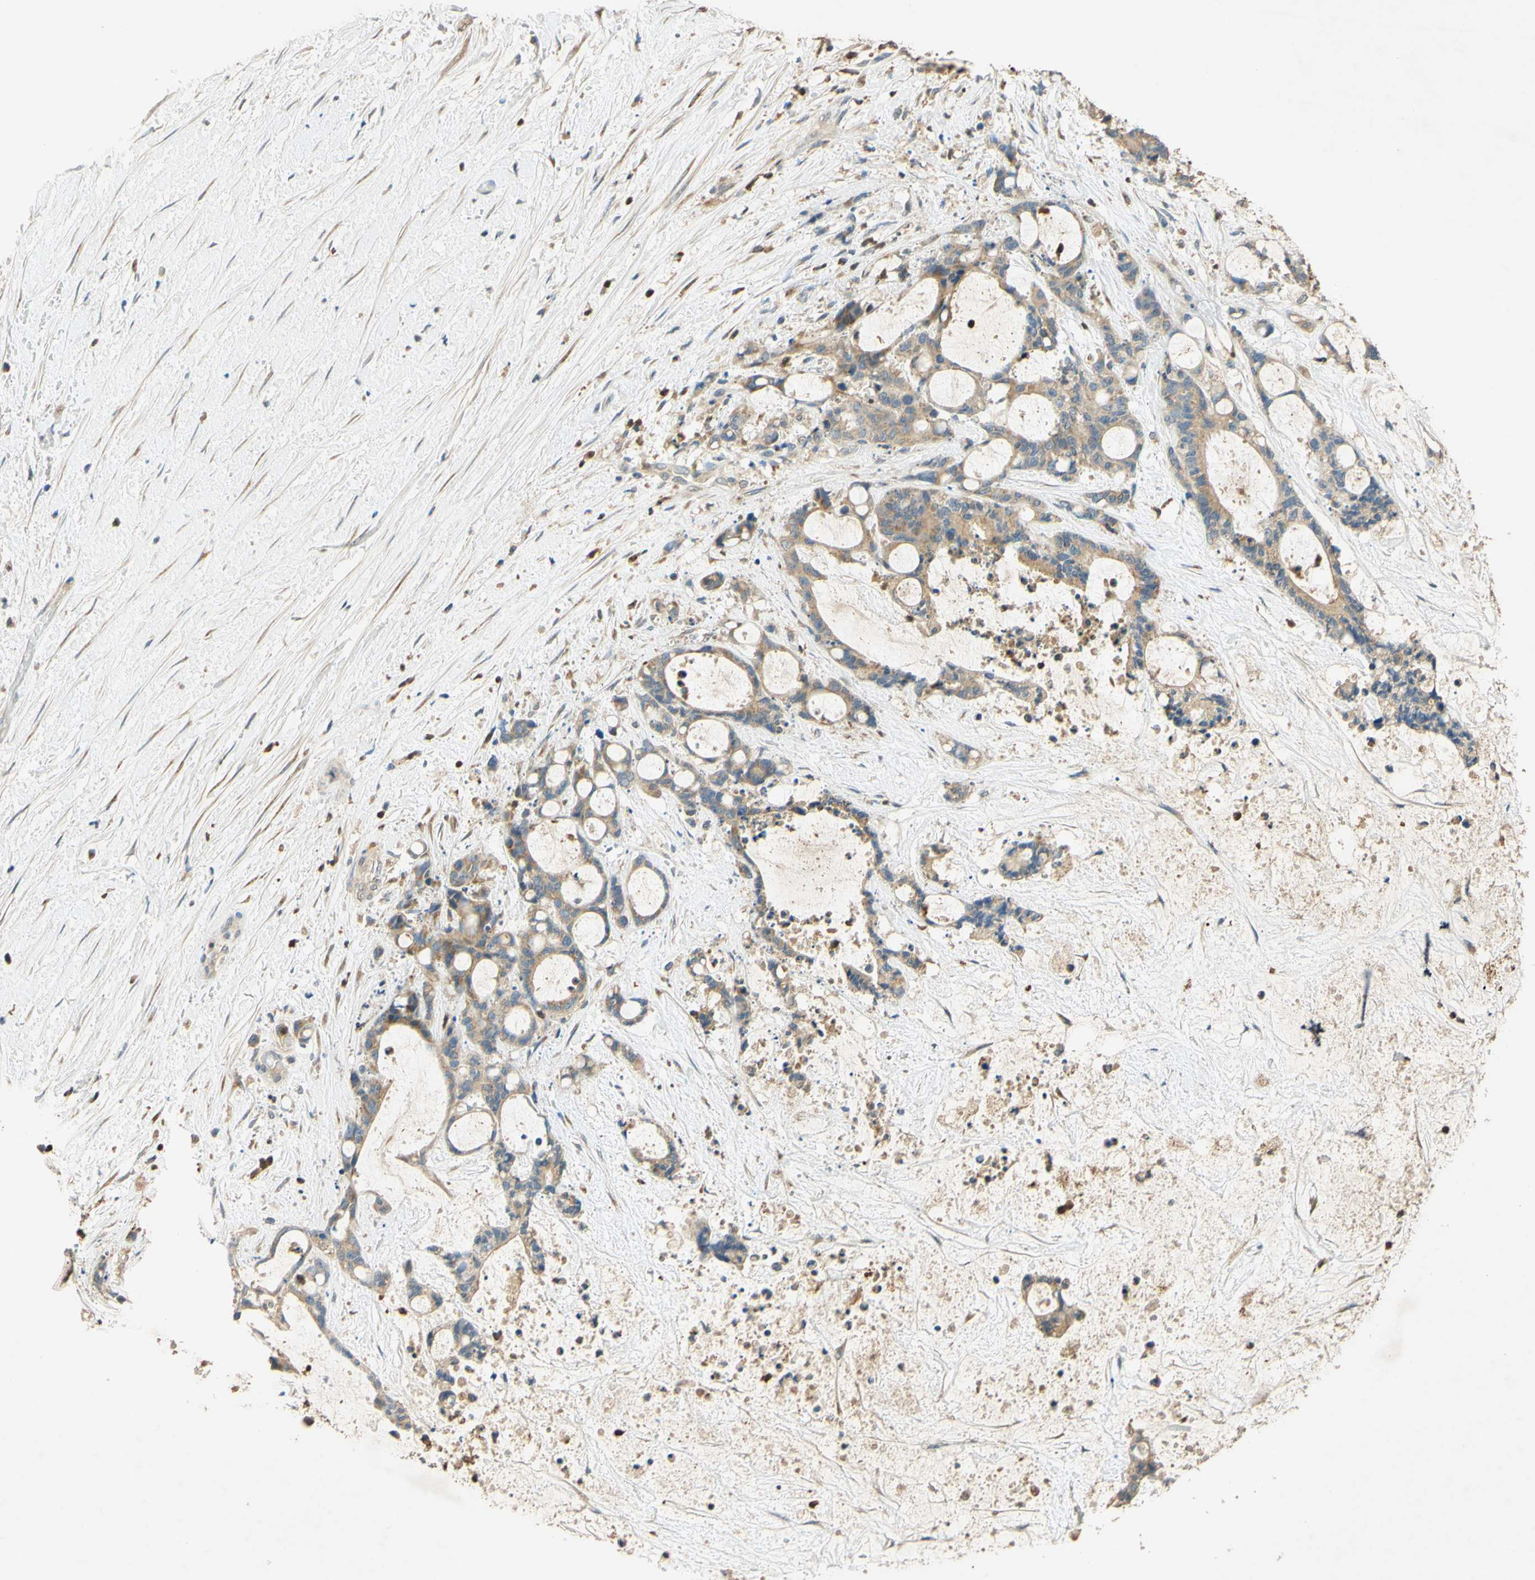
{"staining": {"intensity": "moderate", "quantity": ">75%", "location": "cytoplasmic/membranous"}, "tissue": "liver cancer", "cell_type": "Tumor cells", "image_type": "cancer", "snomed": [{"axis": "morphology", "description": "Cholangiocarcinoma"}, {"axis": "topography", "description": "Liver"}], "caption": "A high-resolution micrograph shows IHC staining of liver cancer (cholangiocarcinoma), which displays moderate cytoplasmic/membranous staining in approximately >75% of tumor cells.", "gene": "ENTREP2", "patient": {"sex": "female", "age": 73}}